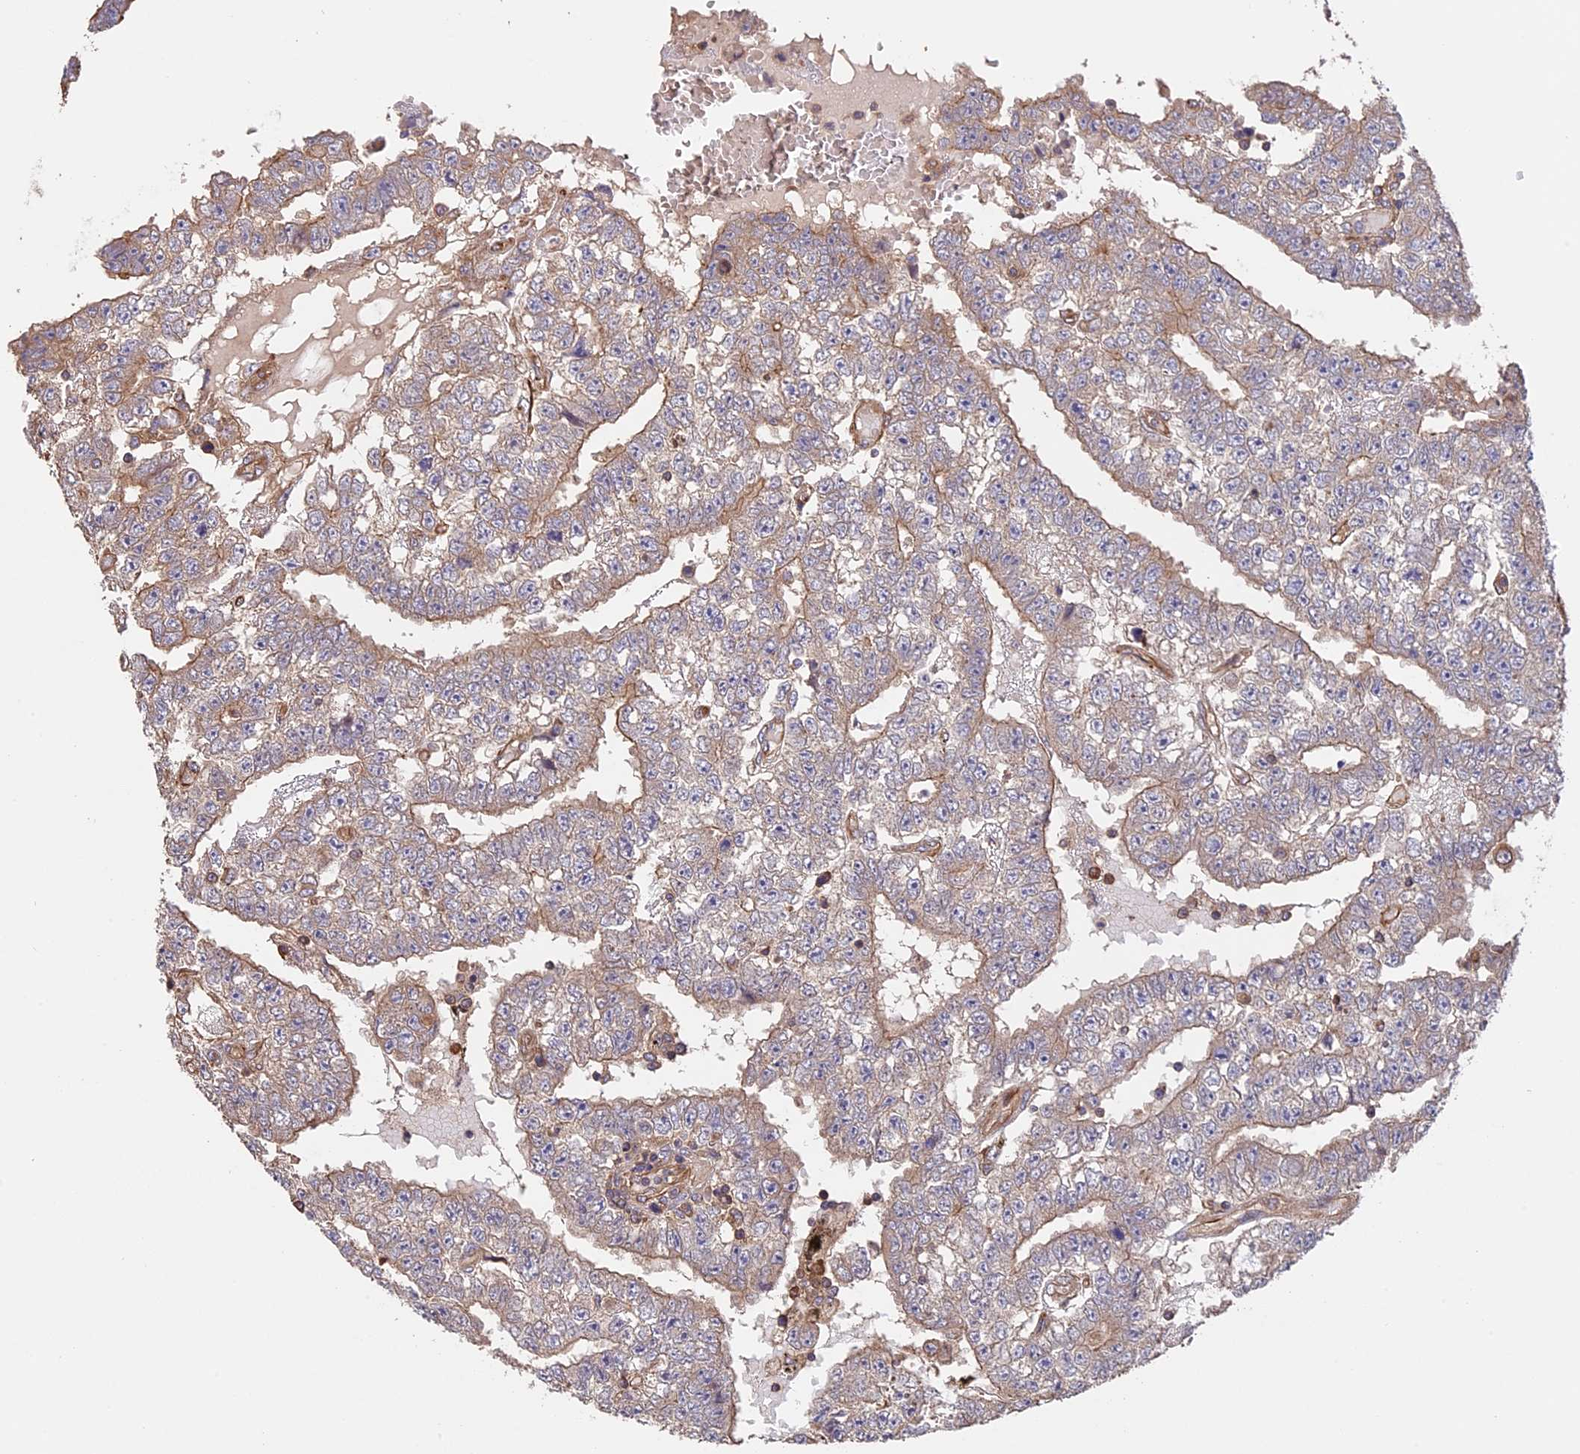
{"staining": {"intensity": "moderate", "quantity": "25%-75%", "location": "cytoplasmic/membranous"}, "tissue": "testis cancer", "cell_type": "Tumor cells", "image_type": "cancer", "snomed": [{"axis": "morphology", "description": "Carcinoma, Embryonal, NOS"}, {"axis": "topography", "description": "Testis"}], "caption": "Tumor cells demonstrate moderate cytoplasmic/membranous positivity in about 25%-75% of cells in testis cancer (embryonal carcinoma).", "gene": "GAS8", "patient": {"sex": "male", "age": 25}}